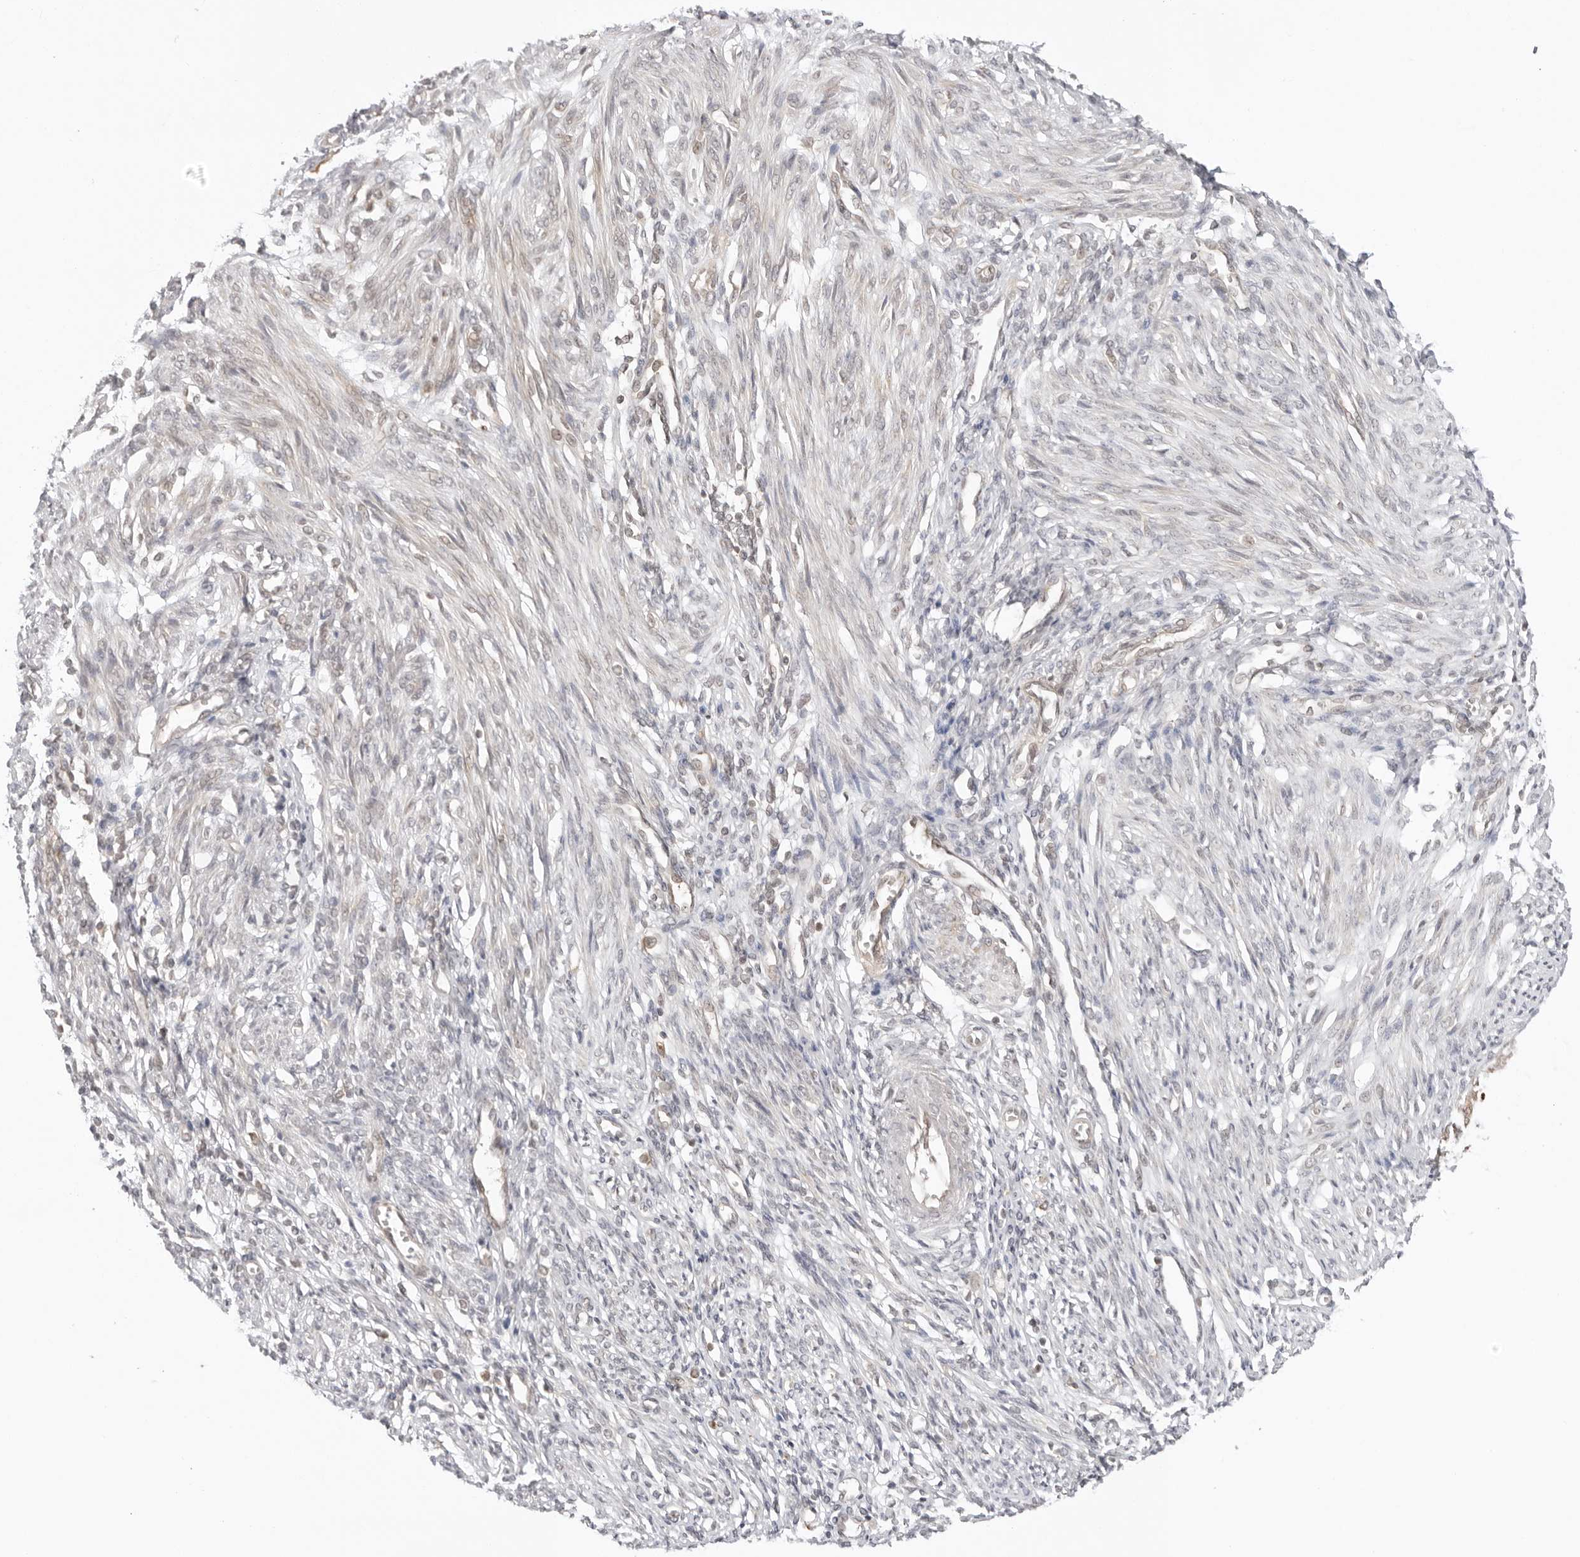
{"staining": {"intensity": "moderate", "quantity": "<25%", "location": "cytoplasmic/membranous"}, "tissue": "endometrium", "cell_type": "Cells in endometrial stroma", "image_type": "normal", "snomed": [{"axis": "morphology", "description": "Normal tissue, NOS"}, {"axis": "topography", "description": "Endometrium"}], "caption": "Approximately <25% of cells in endometrial stroma in normal human endometrium exhibit moderate cytoplasmic/membranous protein expression as visualized by brown immunohistochemical staining.", "gene": "PRRC2C", "patient": {"sex": "female", "age": 66}}